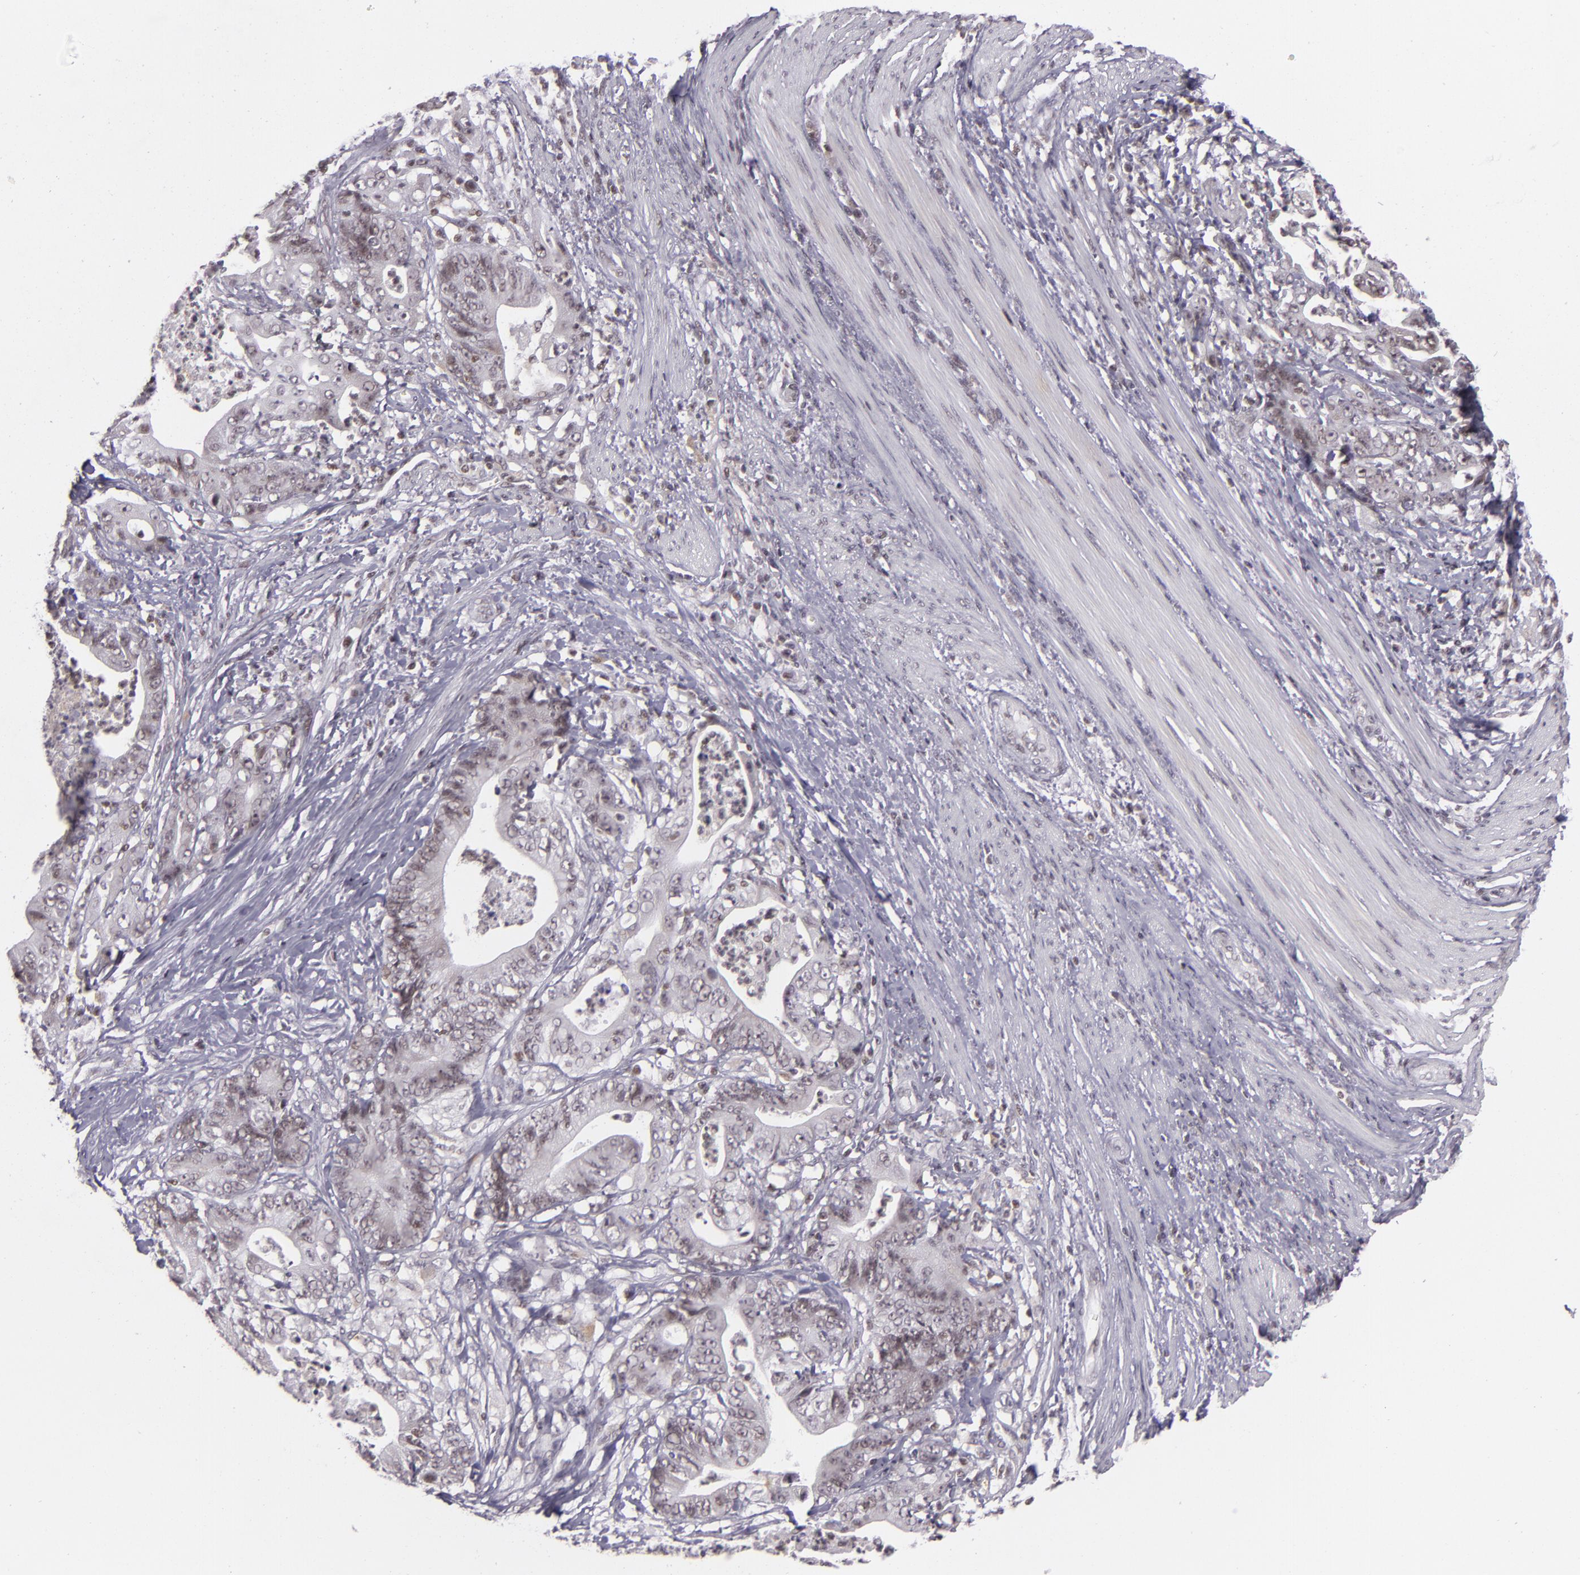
{"staining": {"intensity": "weak", "quantity": "25%-75%", "location": "nuclear"}, "tissue": "stomach cancer", "cell_type": "Tumor cells", "image_type": "cancer", "snomed": [{"axis": "morphology", "description": "Adenocarcinoma, NOS"}, {"axis": "topography", "description": "Stomach, lower"}], "caption": "Human stomach cancer (adenocarcinoma) stained with a brown dye reveals weak nuclear positive staining in about 25%-75% of tumor cells.", "gene": "ZFX", "patient": {"sex": "female", "age": 86}}